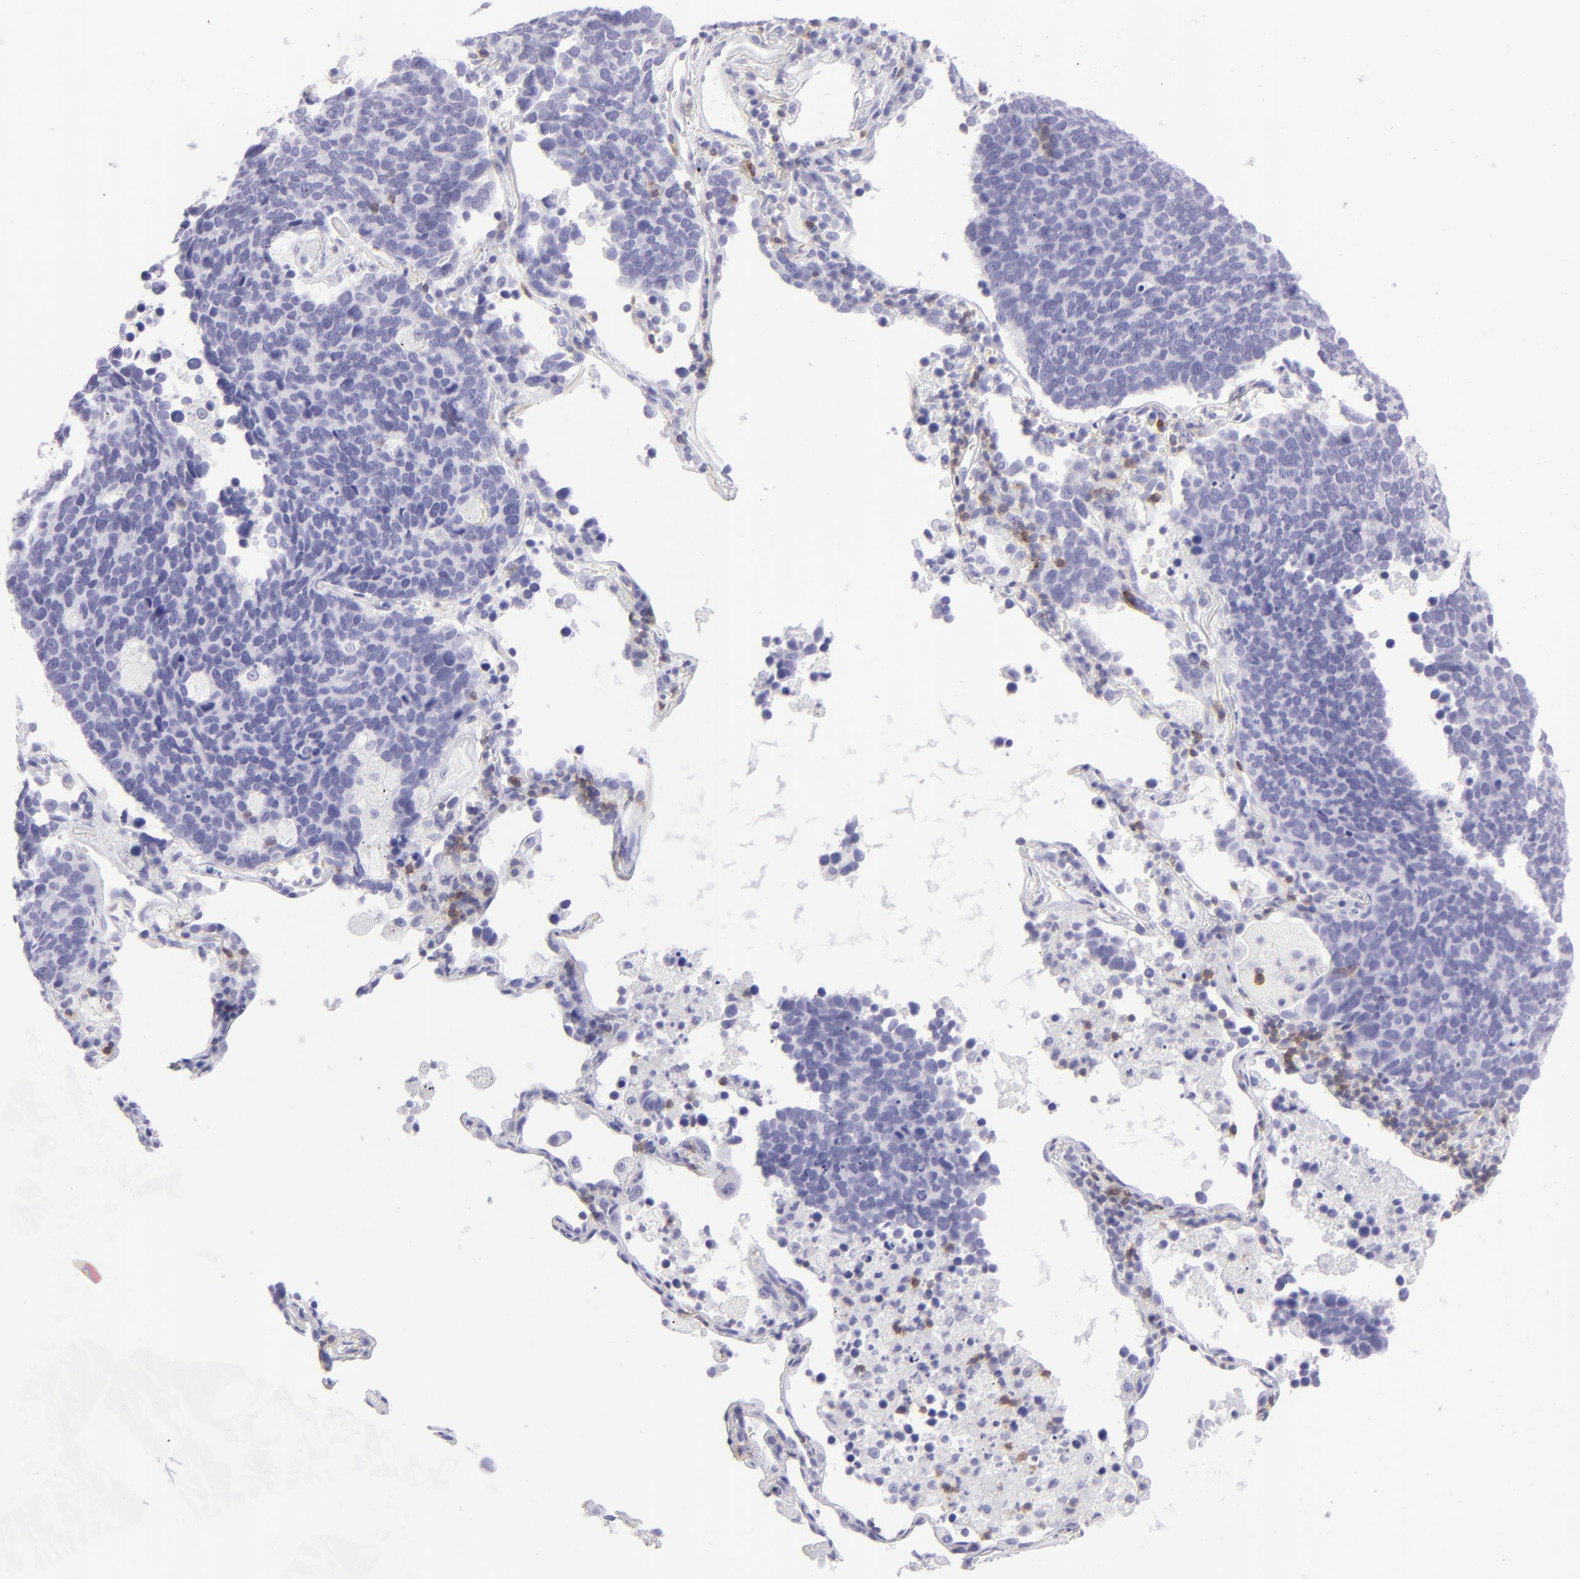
{"staining": {"intensity": "negative", "quantity": "none", "location": "none"}, "tissue": "lung cancer", "cell_type": "Tumor cells", "image_type": "cancer", "snomed": [{"axis": "morphology", "description": "Neoplasm, malignant, NOS"}, {"axis": "topography", "description": "Lung"}], "caption": "Protein analysis of lung cancer (malignant neoplasm) shows no significant positivity in tumor cells.", "gene": "CD69", "patient": {"sex": "female", "age": 75}}